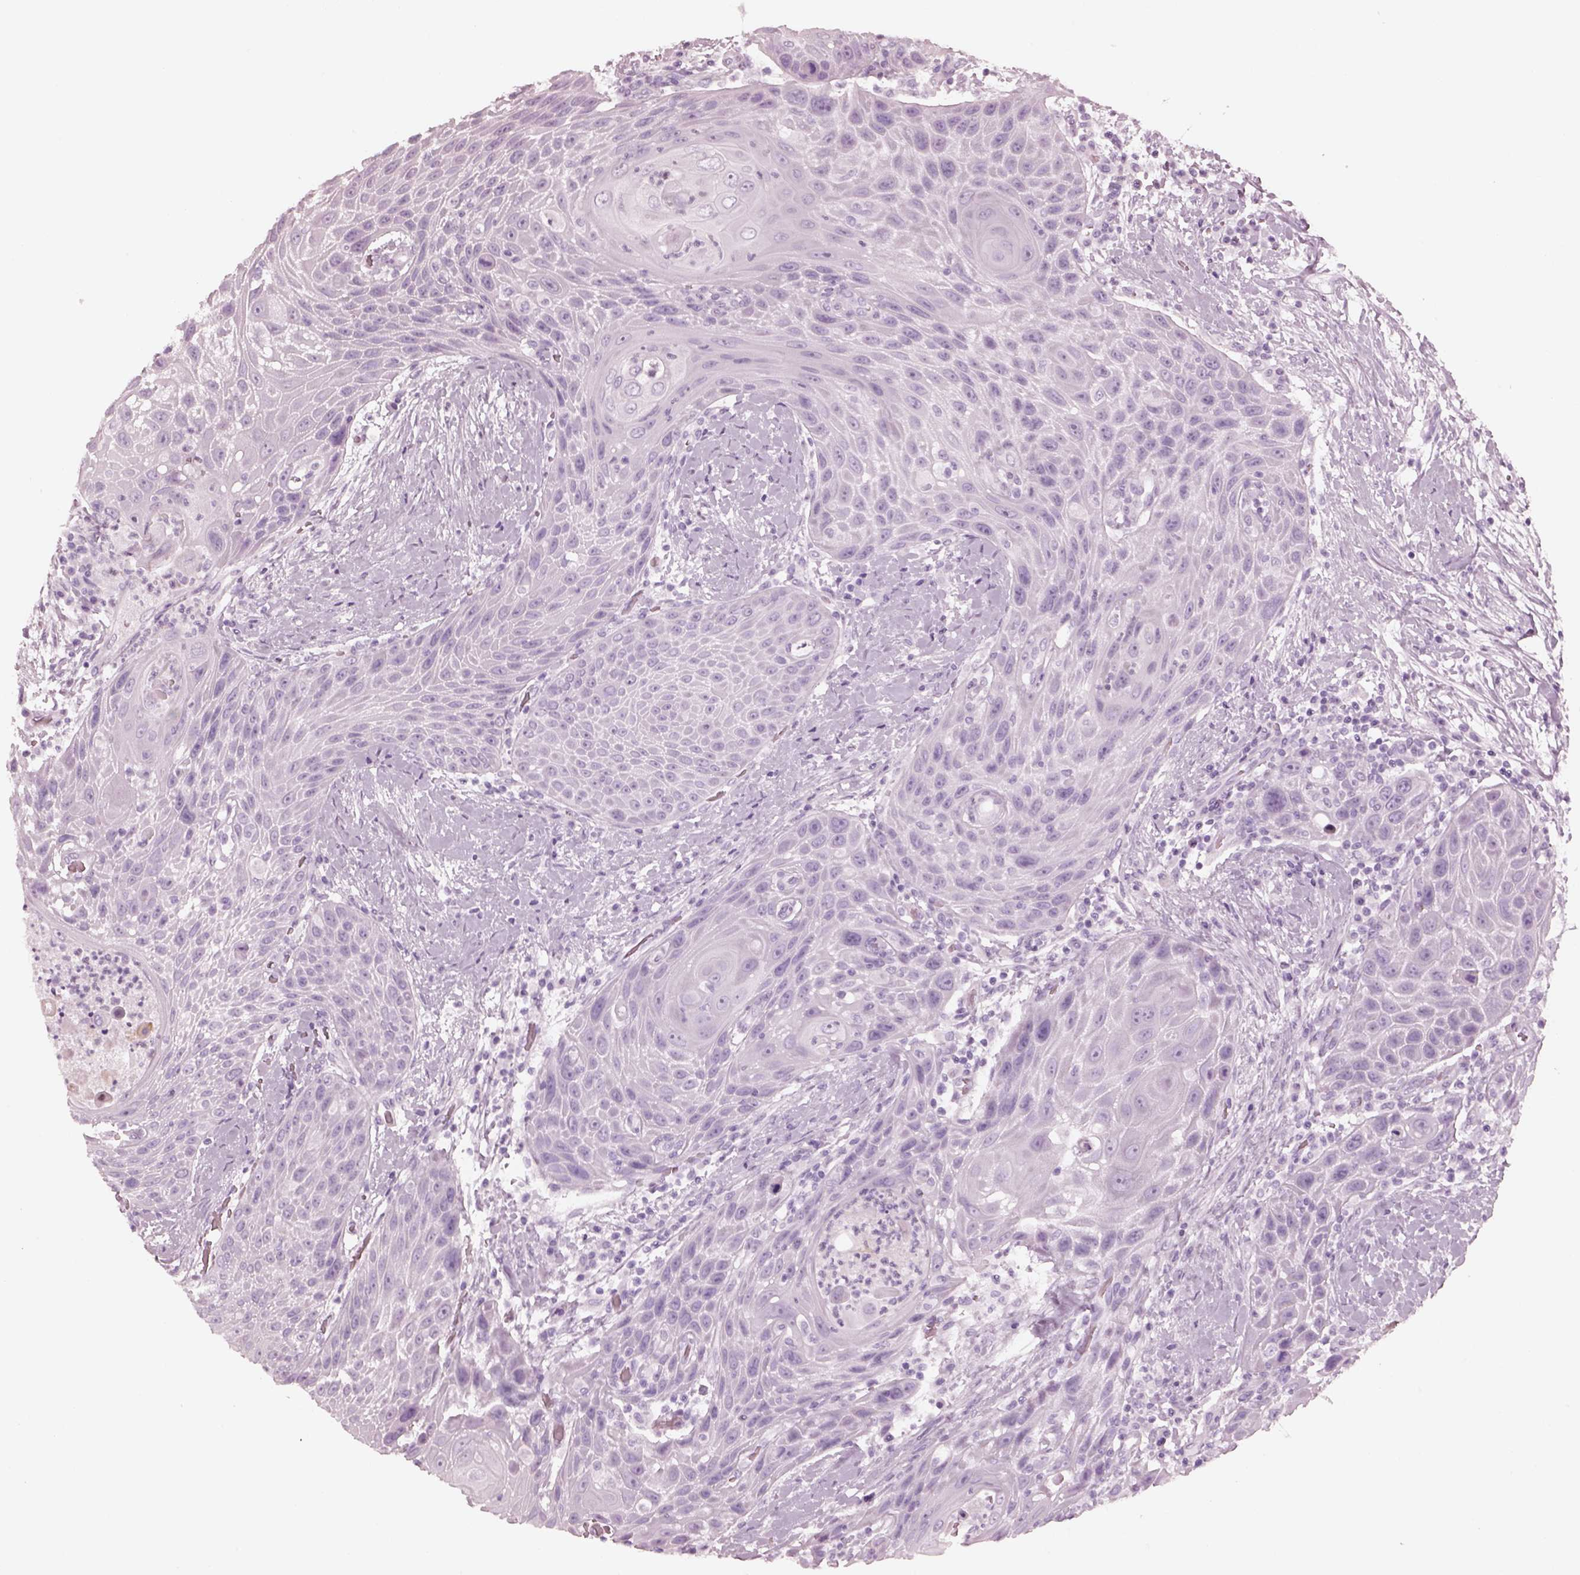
{"staining": {"intensity": "negative", "quantity": "none", "location": "none"}, "tissue": "head and neck cancer", "cell_type": "Tumor cells", "image_type": "cancer", "snomed": [{"axis": "morphology", "description": "Squamous cell carcinoma, NOS"}, {"axis": "topography", "description": "Head-Neck"}], "caption": "Squamous cell carcinoma (head and neck) stained for a protein using immunohistochemistry (IHC) exhibits no expression tumor cells.", "gene": "OPN4", "patient": {"sex": "male", "age": 69}}